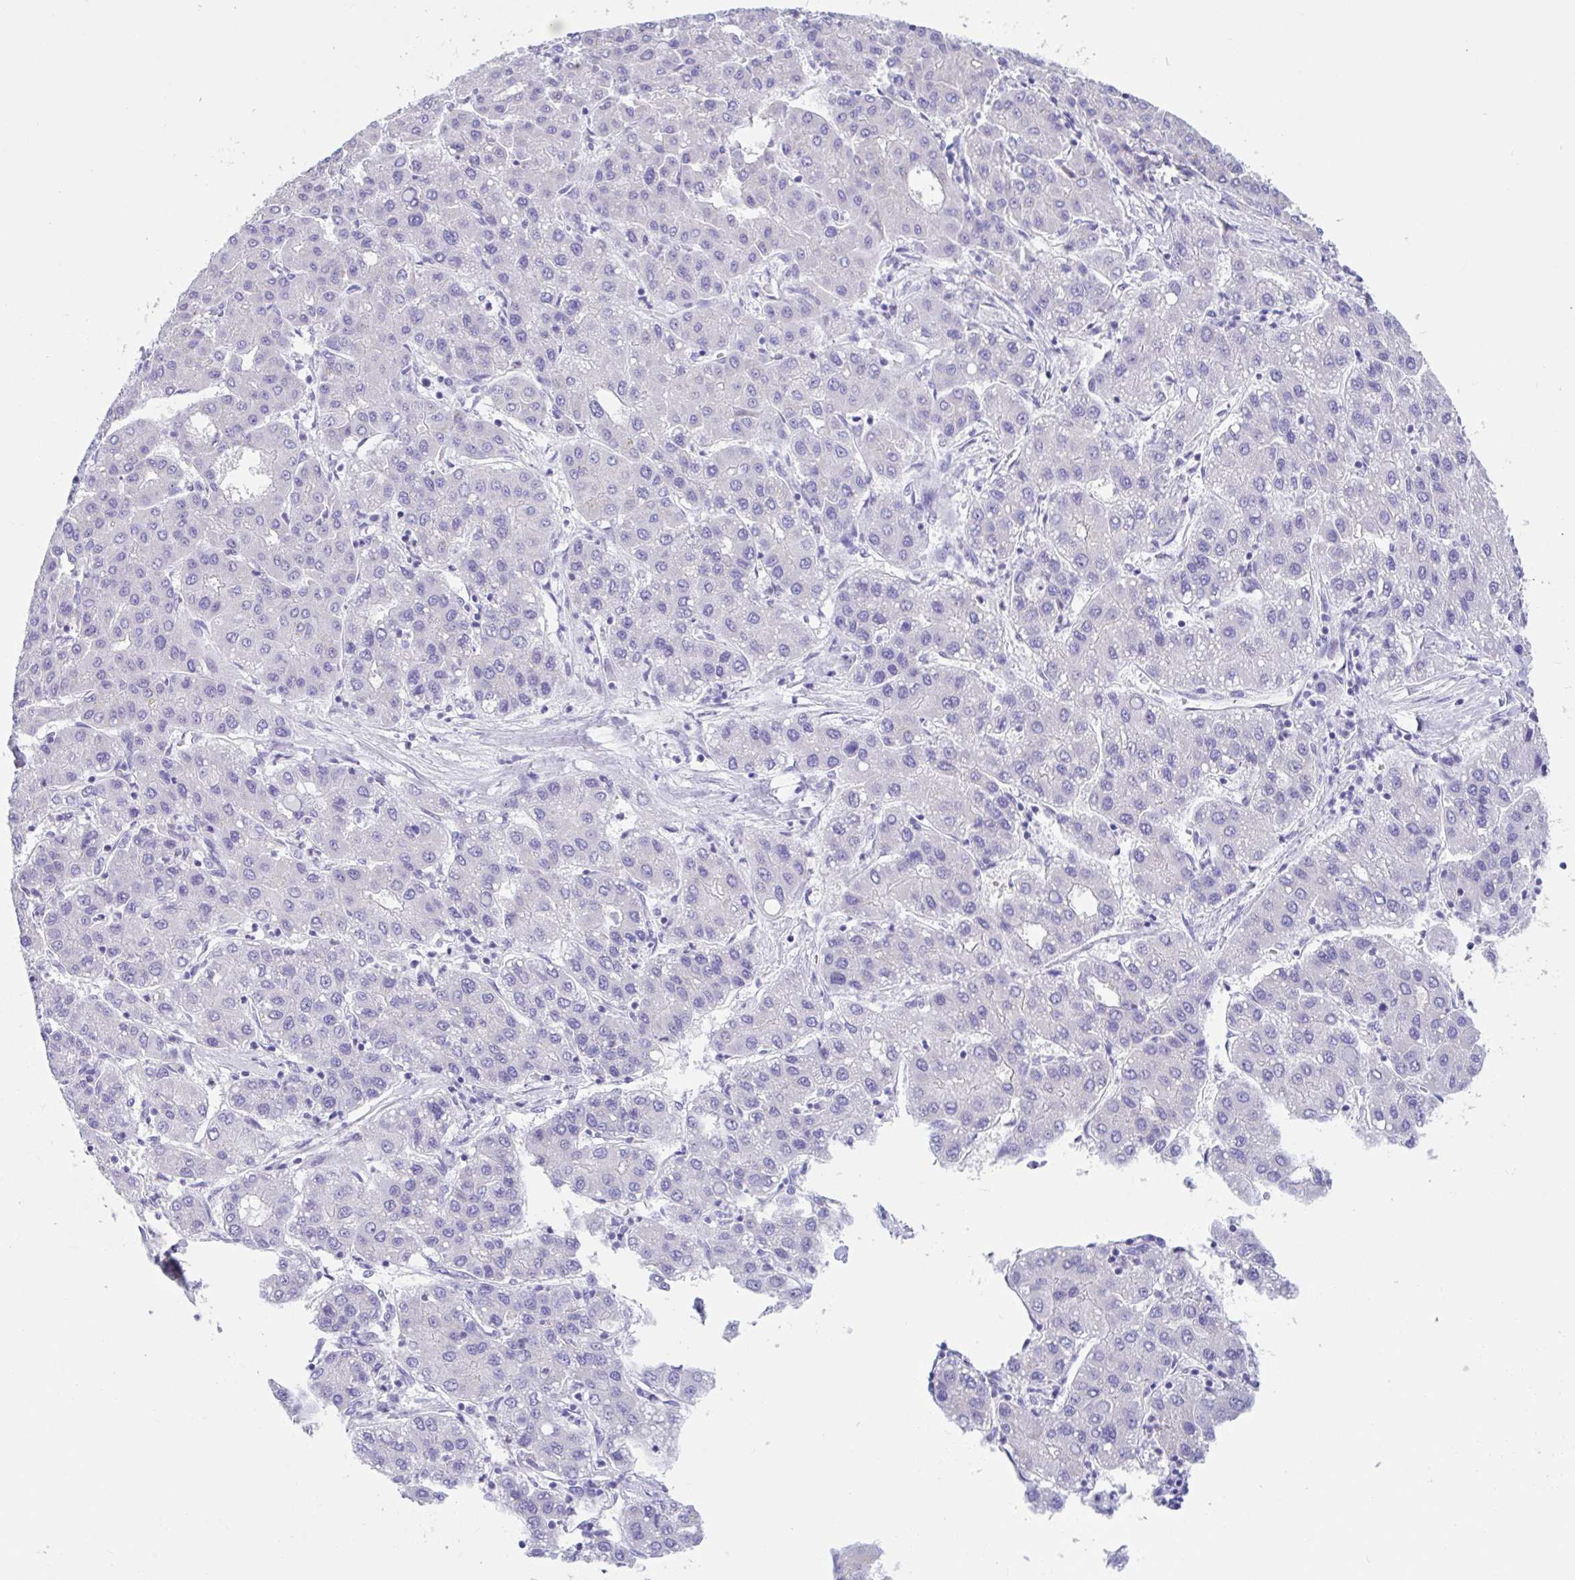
{"staining": {"intensity": "negative", "quantity": "none", "location": "none"}, "tissue": "liver cancer", "cell_type": "Tumor cells", "image_type": "cancer", "snomed": [{"axis": "morphology", "description": "Carcinoma, Hepatocellular, NOS"}, {"axis": "topography", "description": "Liver"}], "caption": "A high-resolution image shows IHC staining of liver cancer (hepatocellular carcinoma), which displays no significant expression in tumor cells. The staining is performed using DAB brown chromogen with nuclei counter-stained in using hematoxylin.", "gene": "OR6N2", "patient": {"sex": "male", "age": 65}}